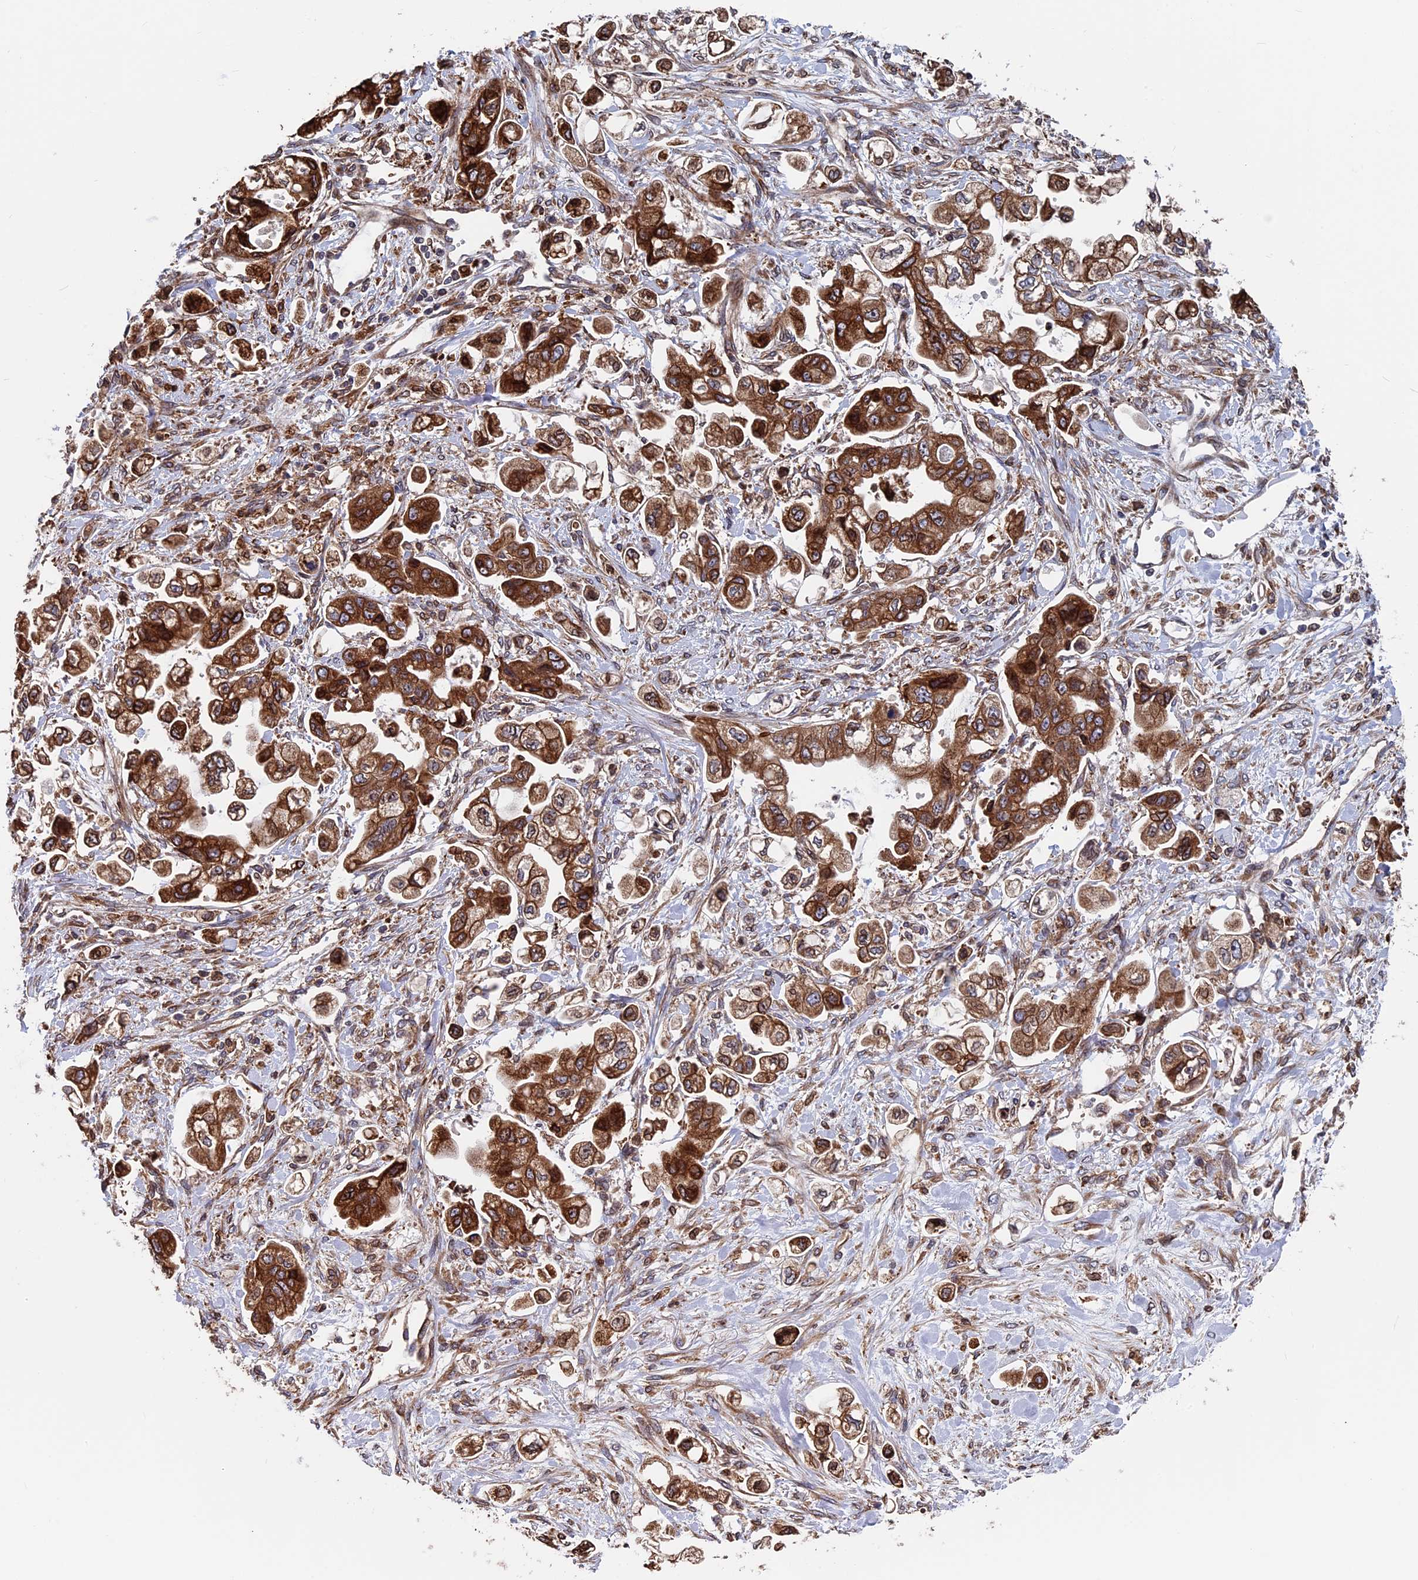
{"staining": {"intensity": "strong", "quantity": ">75%", "location": "cytoplasmic/membranous"}, "tissue": "stomach cancer", "cell_type": "Tumor cells", "image_type": "cancer", "snomed": [{"axis": "morphology", "description": "Adenocarcinoma, NOS"}, {"axis": "topography", "description": "Stomach"}], "caption": "Stomach cancer stained for a protein (brown) reveals strong cytoplasmic/membranous positive staining in approximately >75% of tumor cells.", "gene": "RPUSD1", "patient": {"sex": "male", "age": 62}}